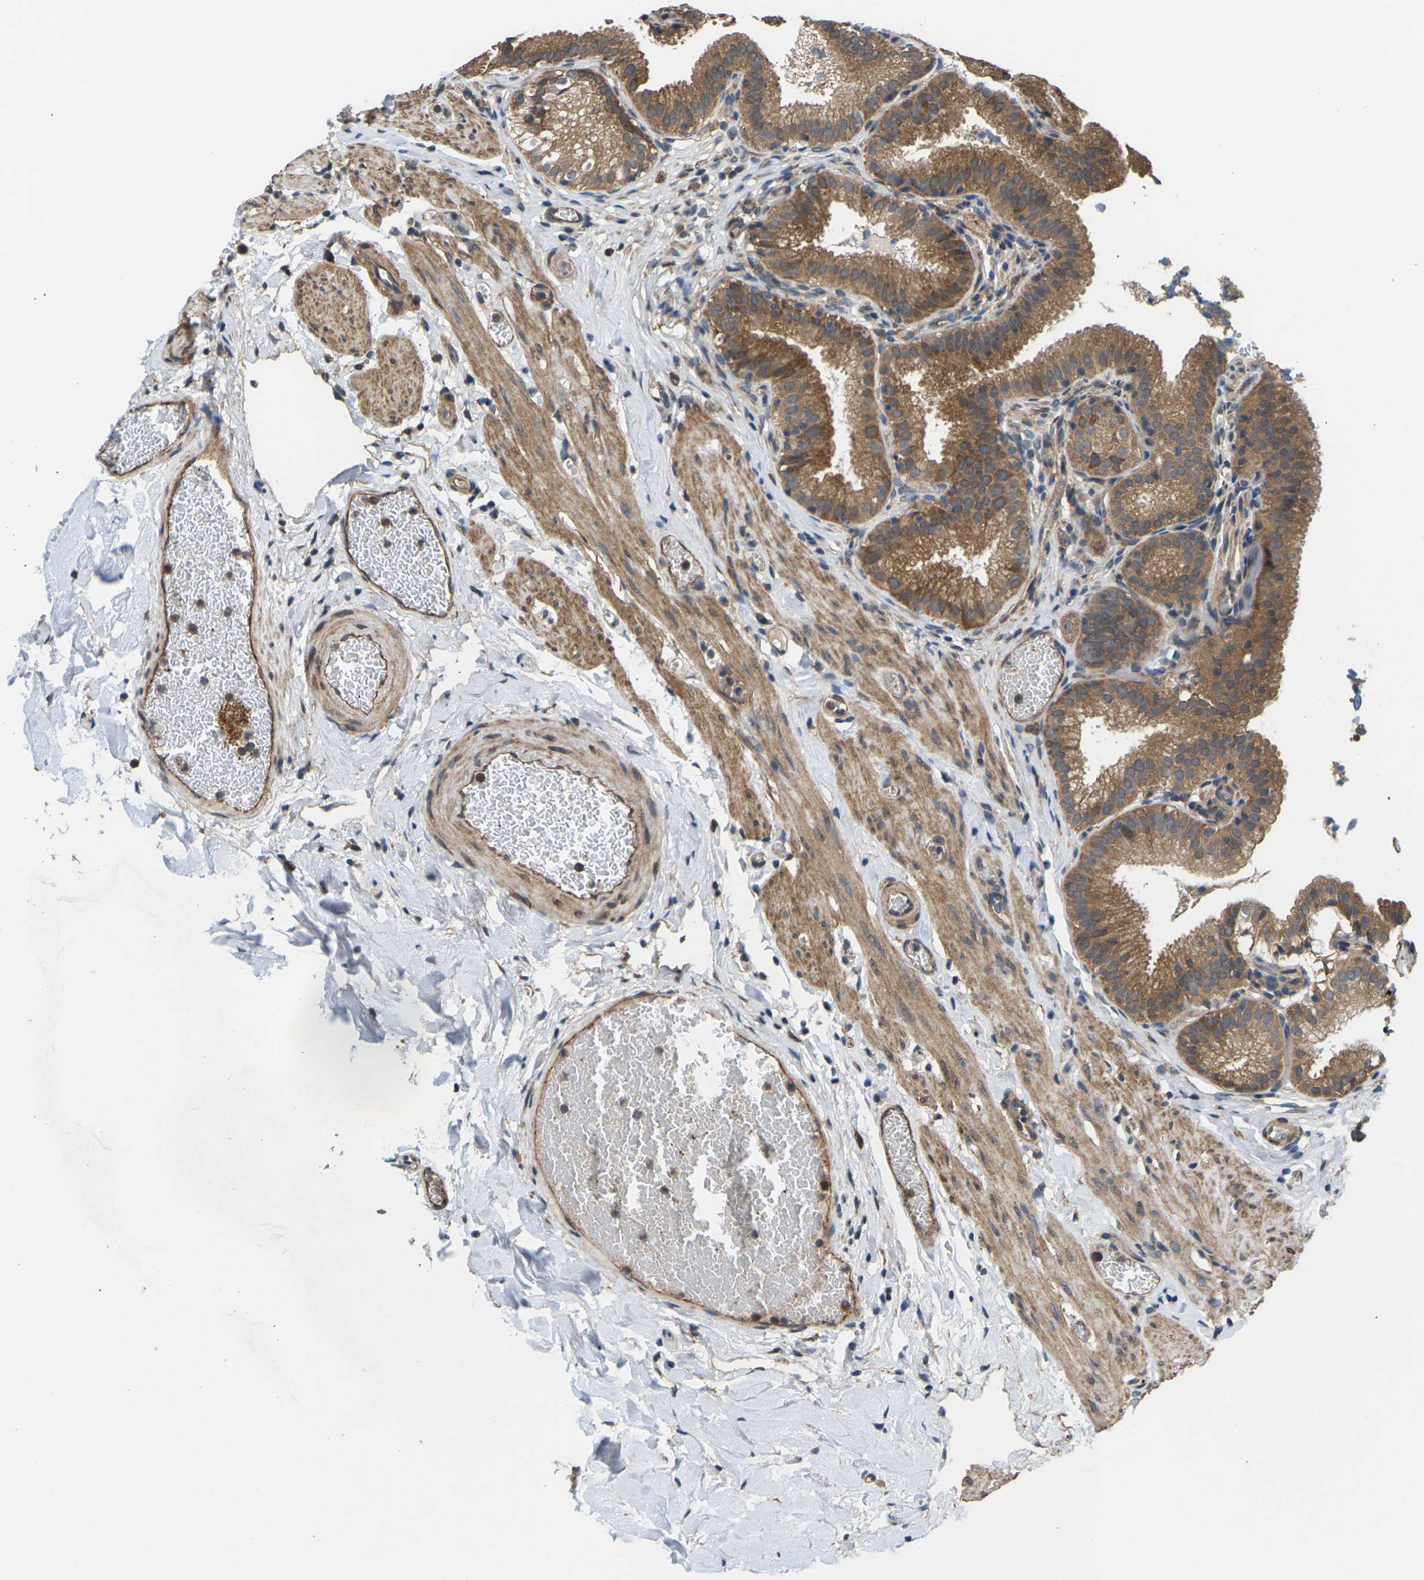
{"staining": {"intensity": "moderate", "quantity": ">75%", "location": "cytoplasmic/membranous"}, "tissue": "gallbladder", "cell_type": "Glandular cells", "image_type": "normal", "snomed": [{"axis": "morphology", "description": "Normal tissue, NOS"}, {"axis": "topography", "description": "Gallbladder"}], "caption": "Immunohistochemical staining of unremarkable human gallbladder displays medium levels of moderate cytoplasmic/membranous expression in approximately >75% of glandular cells. (brown staining indicates protein expression, while blue staining denotes nuclei).", "gene": "NRAS", "patient": {"sex": "male", "age": 54}}